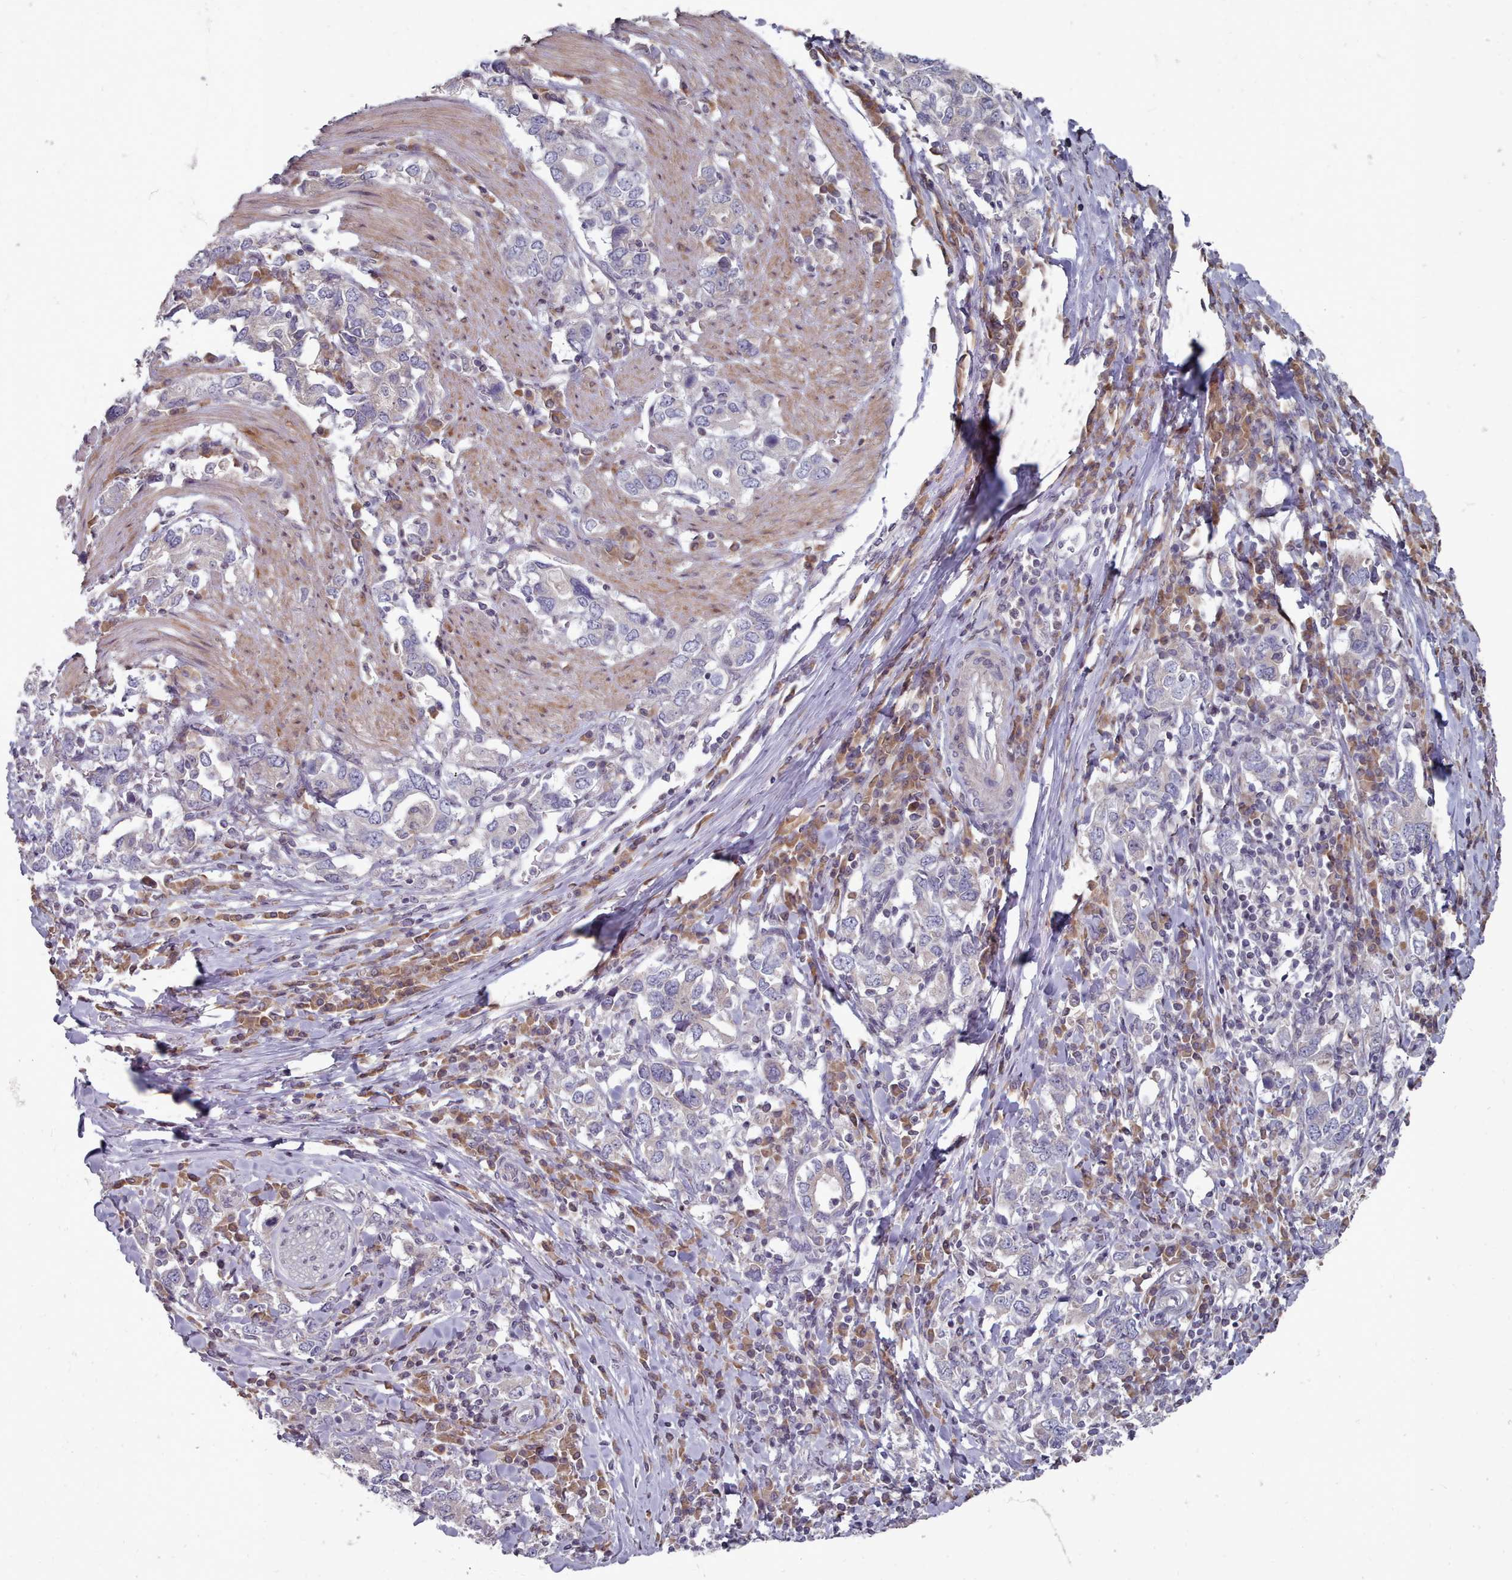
{"staining": {"intensity": "negative", "quantity": "none", "location": "none"}, "tissue": "stomach cancer", "cell_type": "Tumor cells", "image_type": "cancer", "snomed": [{"axis": "morphology", "description": "Adenocarcinoma, NOS"}, {"axis": "topography", "description": "Stomach, upper"}, {"axis": "topography", "description": "Stomach"}], "caption": "DAB immunohistochemical staining of human stomach adenocarcinoma shows no significant positivity in tumor cells.", "gene": "ACKR3", "patient": {"sex": "male", "age": 62}}